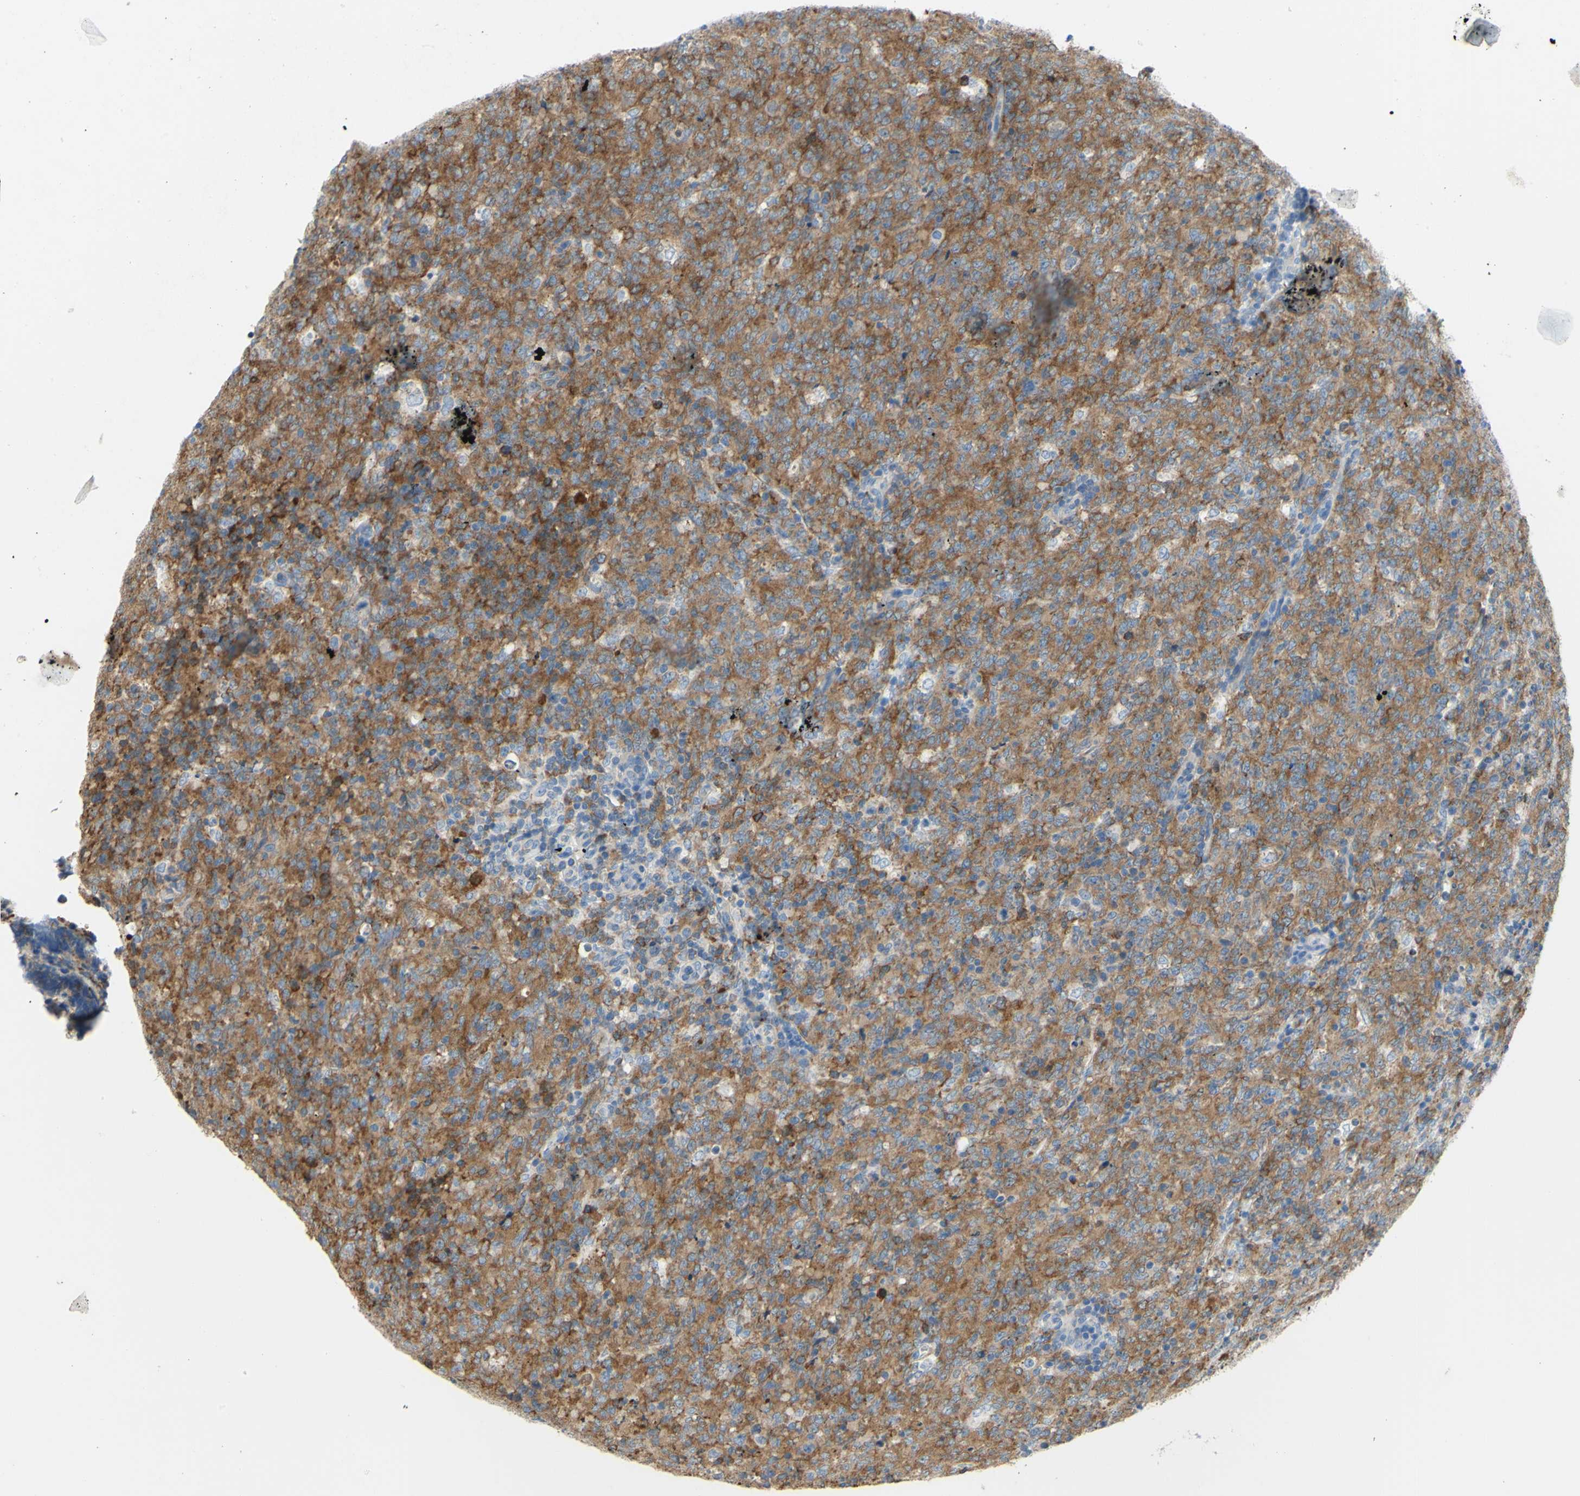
{"staining": {"intensity": "moderate", "quantity": "25%-75%", "location": "cytoplasmic/membranous"}, "tissue": "lymphoma", "cell_type": "Tumor cells", "image_type": "cancer", "snomed": [{"axis": "morphology", "description": "Malignant lymphoma, non-Hodgkin's type, High grade"}, {"axis": "topography", "description": "Tonsil"}], "caption": "A histopathology image of human lymphoma stained for a protein shows moderate cytoplasmic/membranous brown staining in tumor cells. (DAB = brown stain, brightfield microscopy at high magnification).", "gene": "MUC1", "patient": {"sex": "female", "age": 36}}